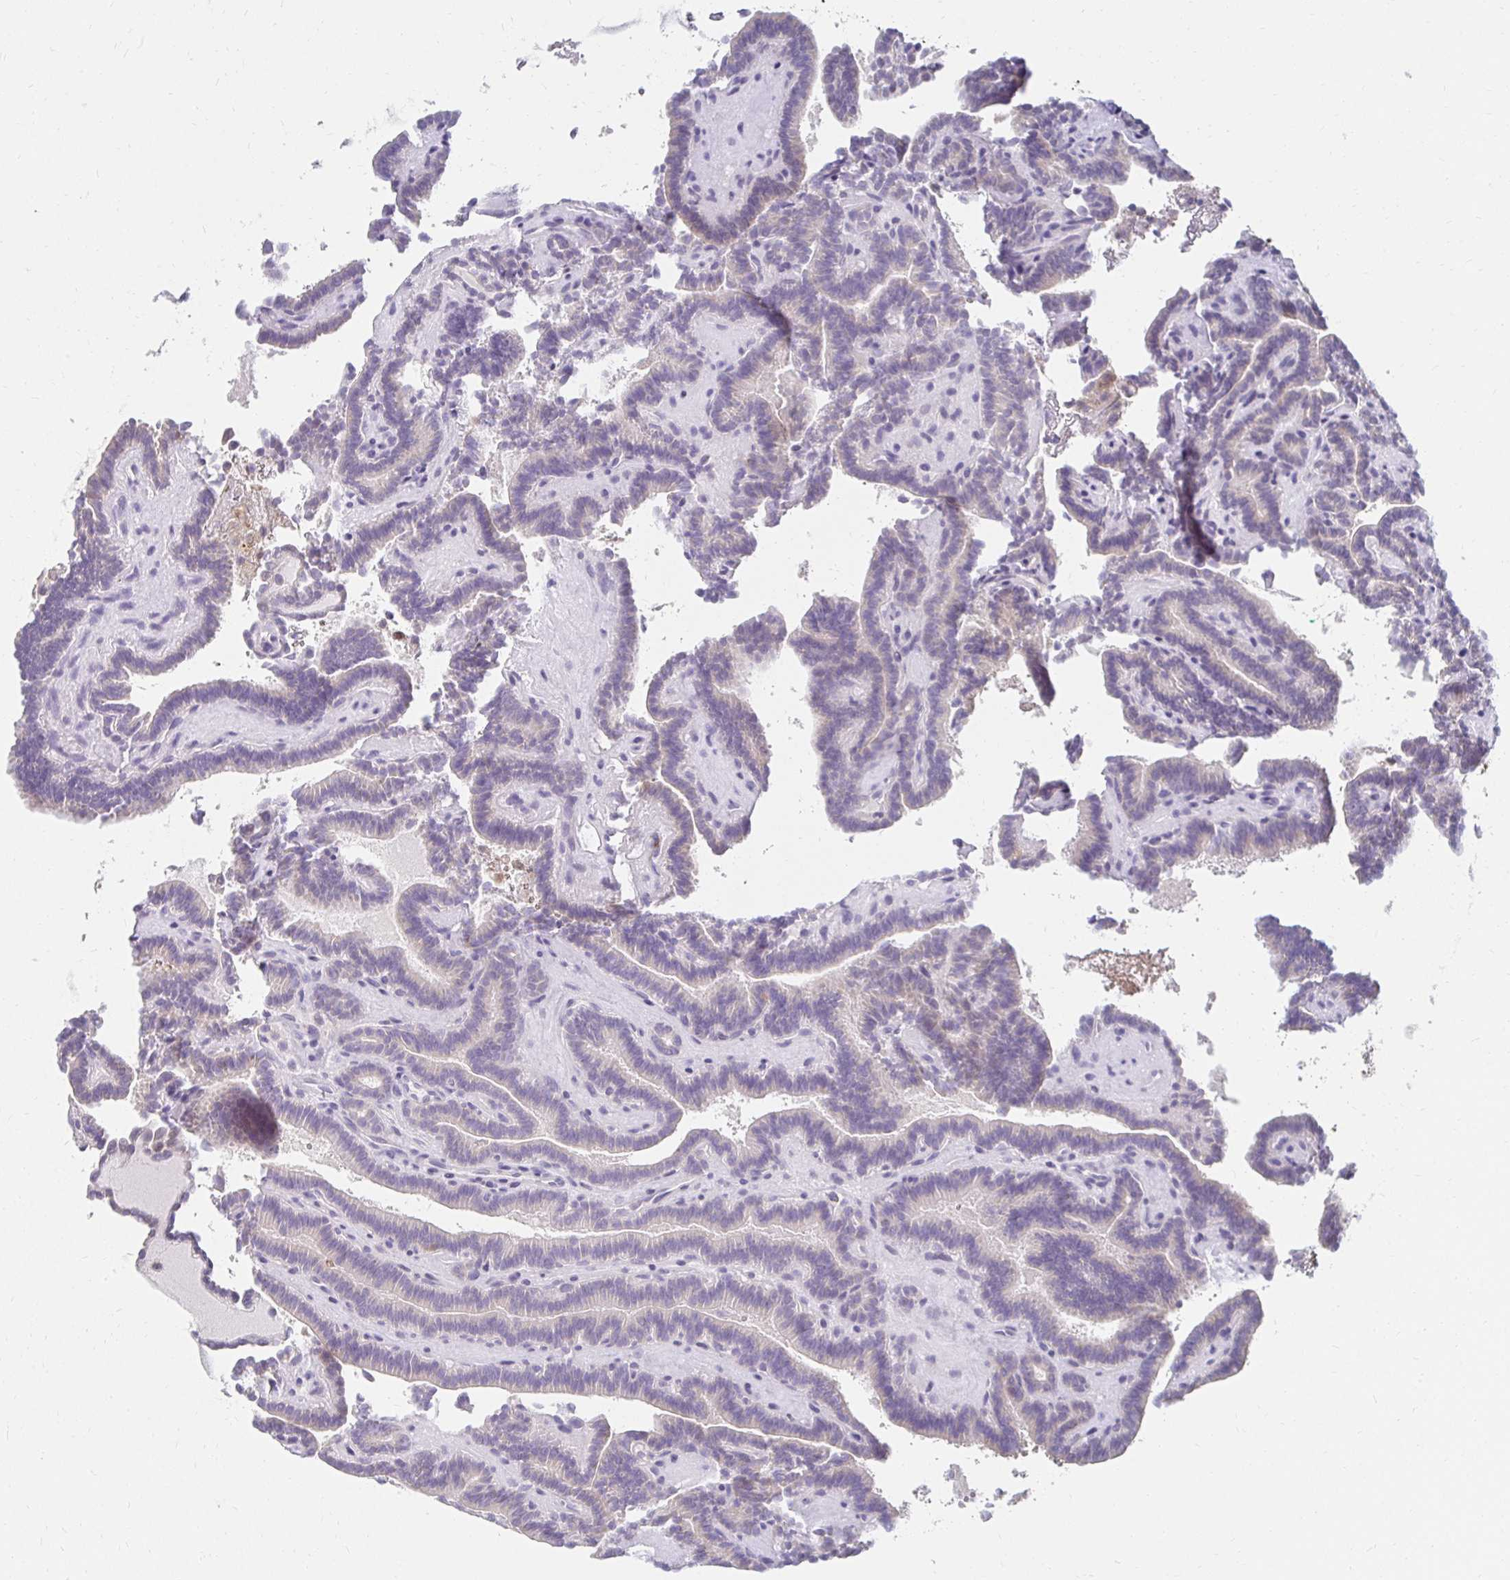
{"staining": {"intensity": "weak", "quantity": "<25%", "location": "cytoplasmic/membranous"}, "tissue": "thyroid cancer", "cell_type": "Tumor cells", "image_type": "cancer", "snomed": [{"axis": "morphology", "description": "Papillary adenocarcinoma, NOS"}, {"axis": "topography", "description": "Thyroid gland"}], "caption": "A high-resolution histopathology image shows immunohistochemistry staining of papillary adenocarcinoma (thyroid), which reveals no significant expression in tumor cells.", "gene": "PADI2", "patient": {"sex": "female", "age": 21}}